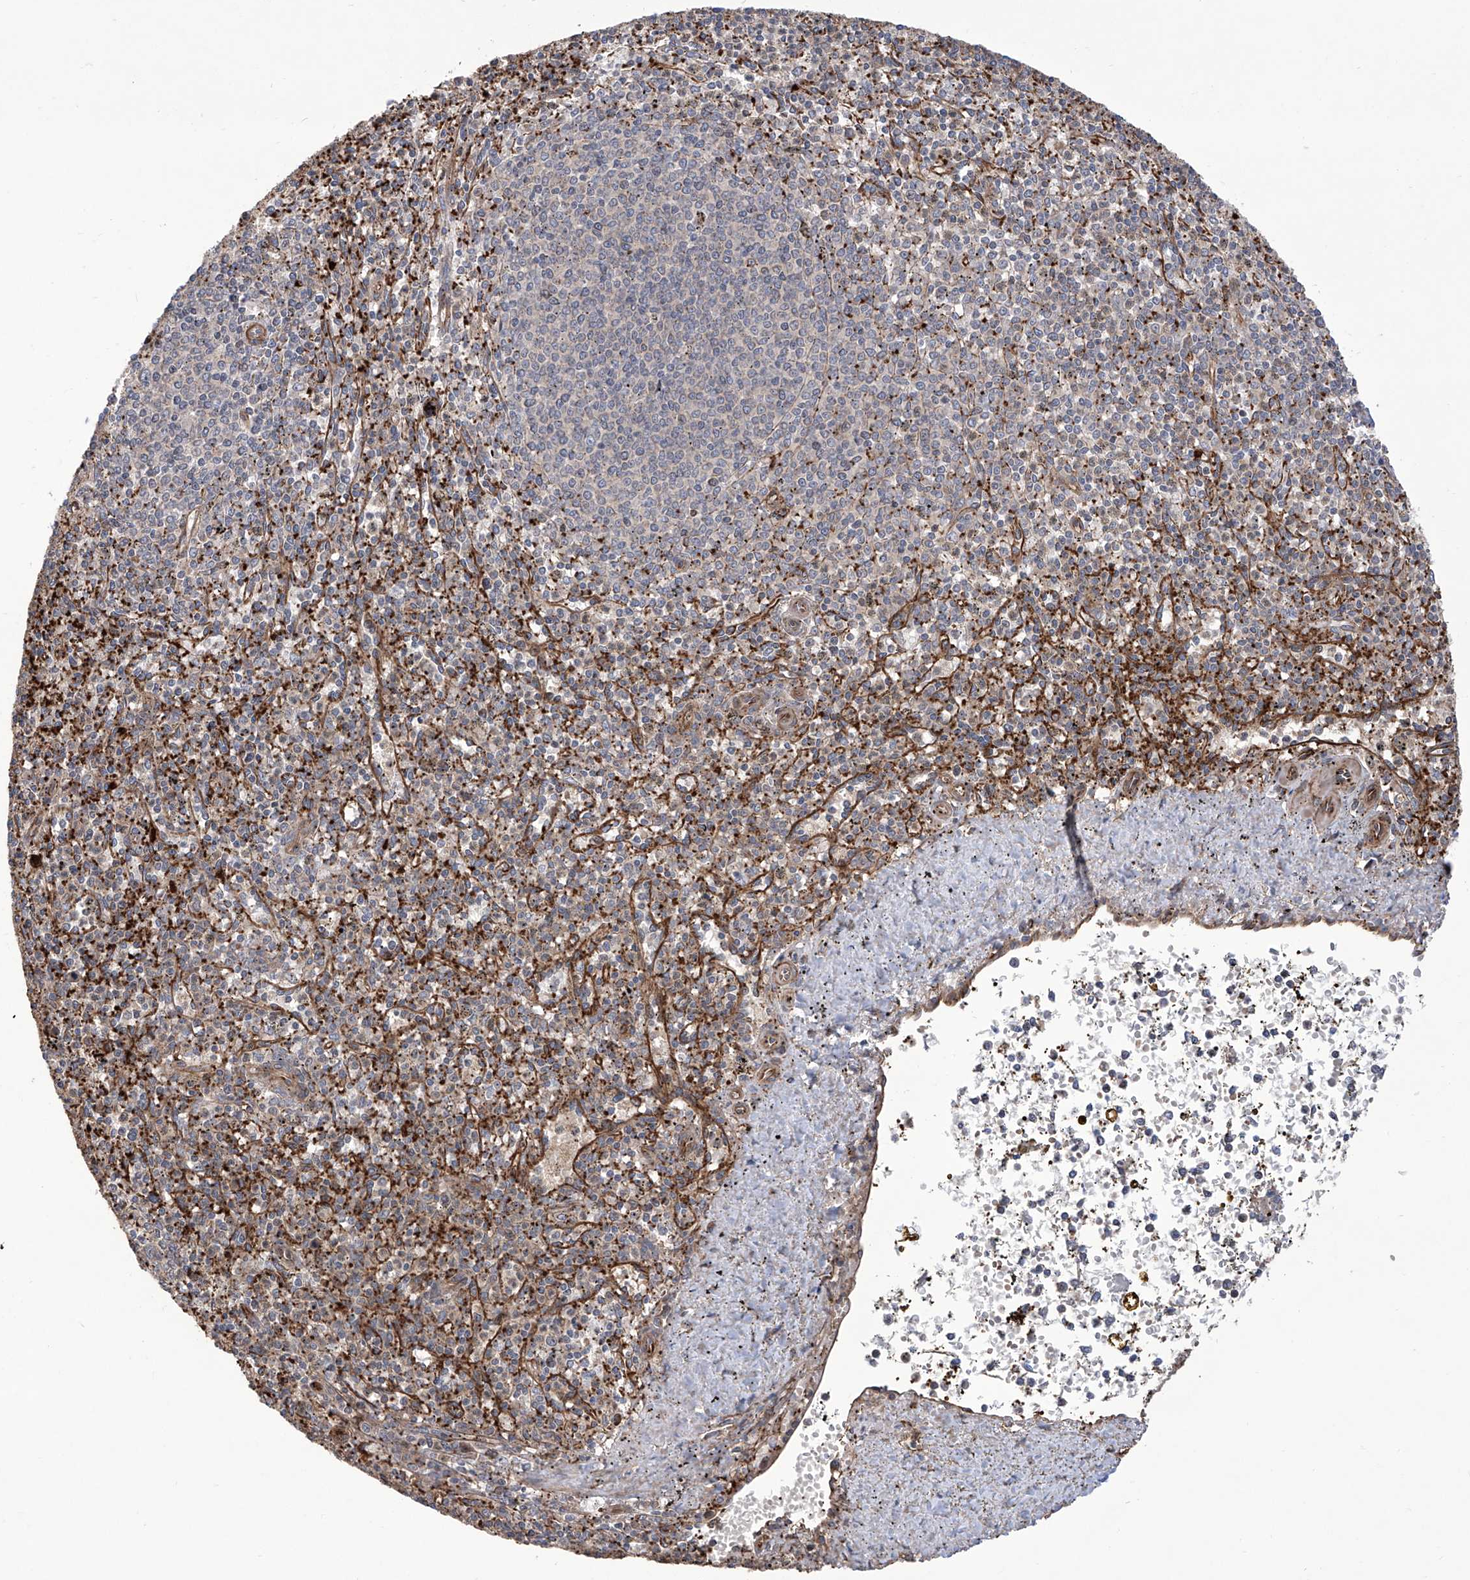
{"staining": {"intensity": "strong", "quantity": "<25%", "location": "cytoplasmic/membranous"}, "tissue": "spleen", "cell_type": "Cells in red pulp", "image_type": "normal", "snomed": [{"axis": "morphology", "description": "Normal tissue, NOS"}, {"axis": "topography", "description": "Spleen"}], "caption": "Strong cytoplasmic/membranous expression is identified in about <25% of cells in red pulp in normal spleen.", "gene": "APAF1", "patient": {"sex": "male", "age": 72}}